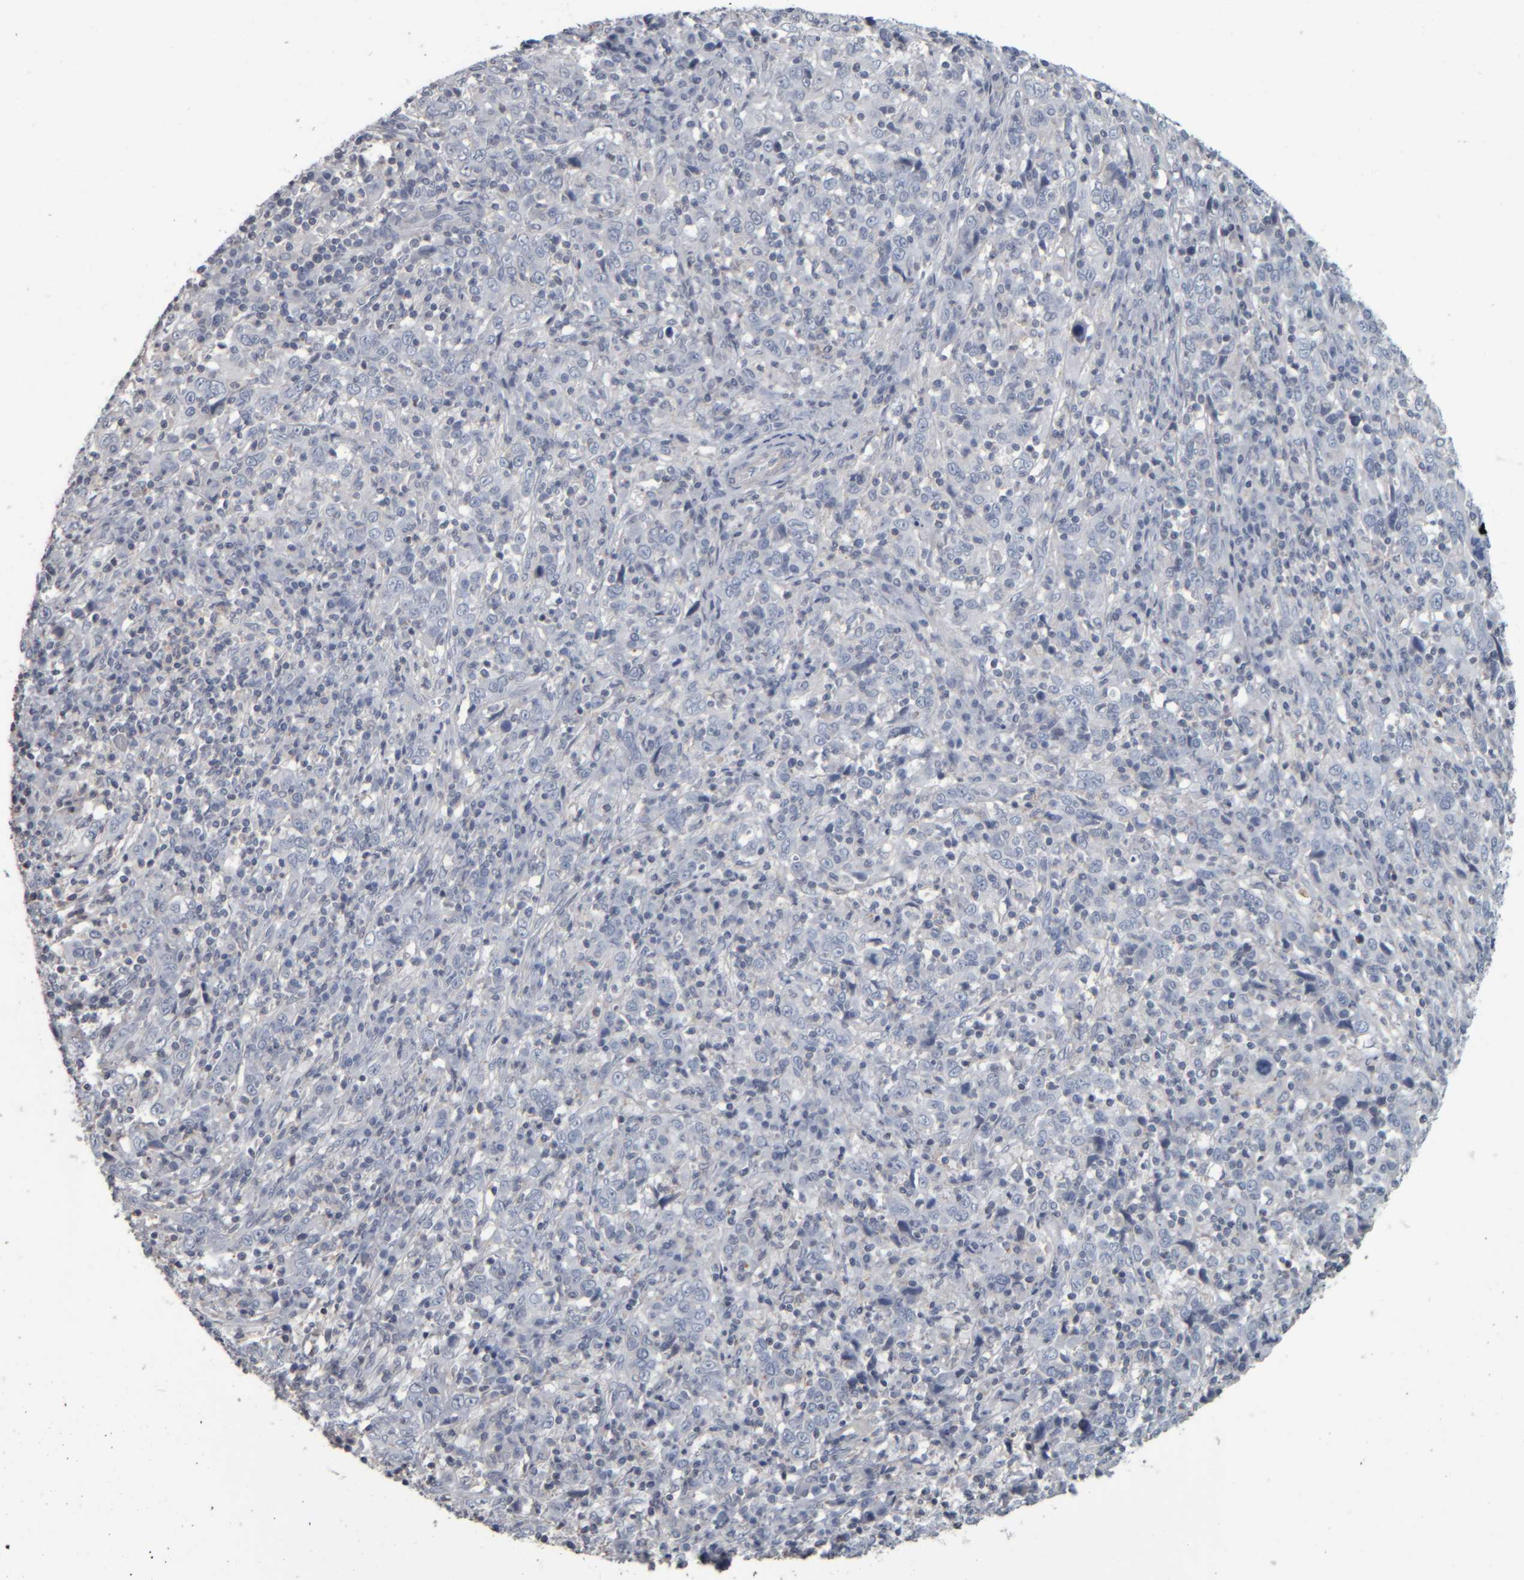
{"staining": {"intensity": "negative", "quantity": "none", "location": "none"}, "tissue": "cervical cancer", "cell_type": "Tumor cells", "image_type": "cancer", "snomed": [{"axis": "morphology", "description": "Squamous cell carcinoma, NOS"}, {"axis": "topography", "description": "Cervix"}], "caption": "This is an immunohistochemistry image of human cervical cancer. There is no staining in tumor cells.", "gene": "CAVIN4", "patient": {"sex": "female", "age": 46}}